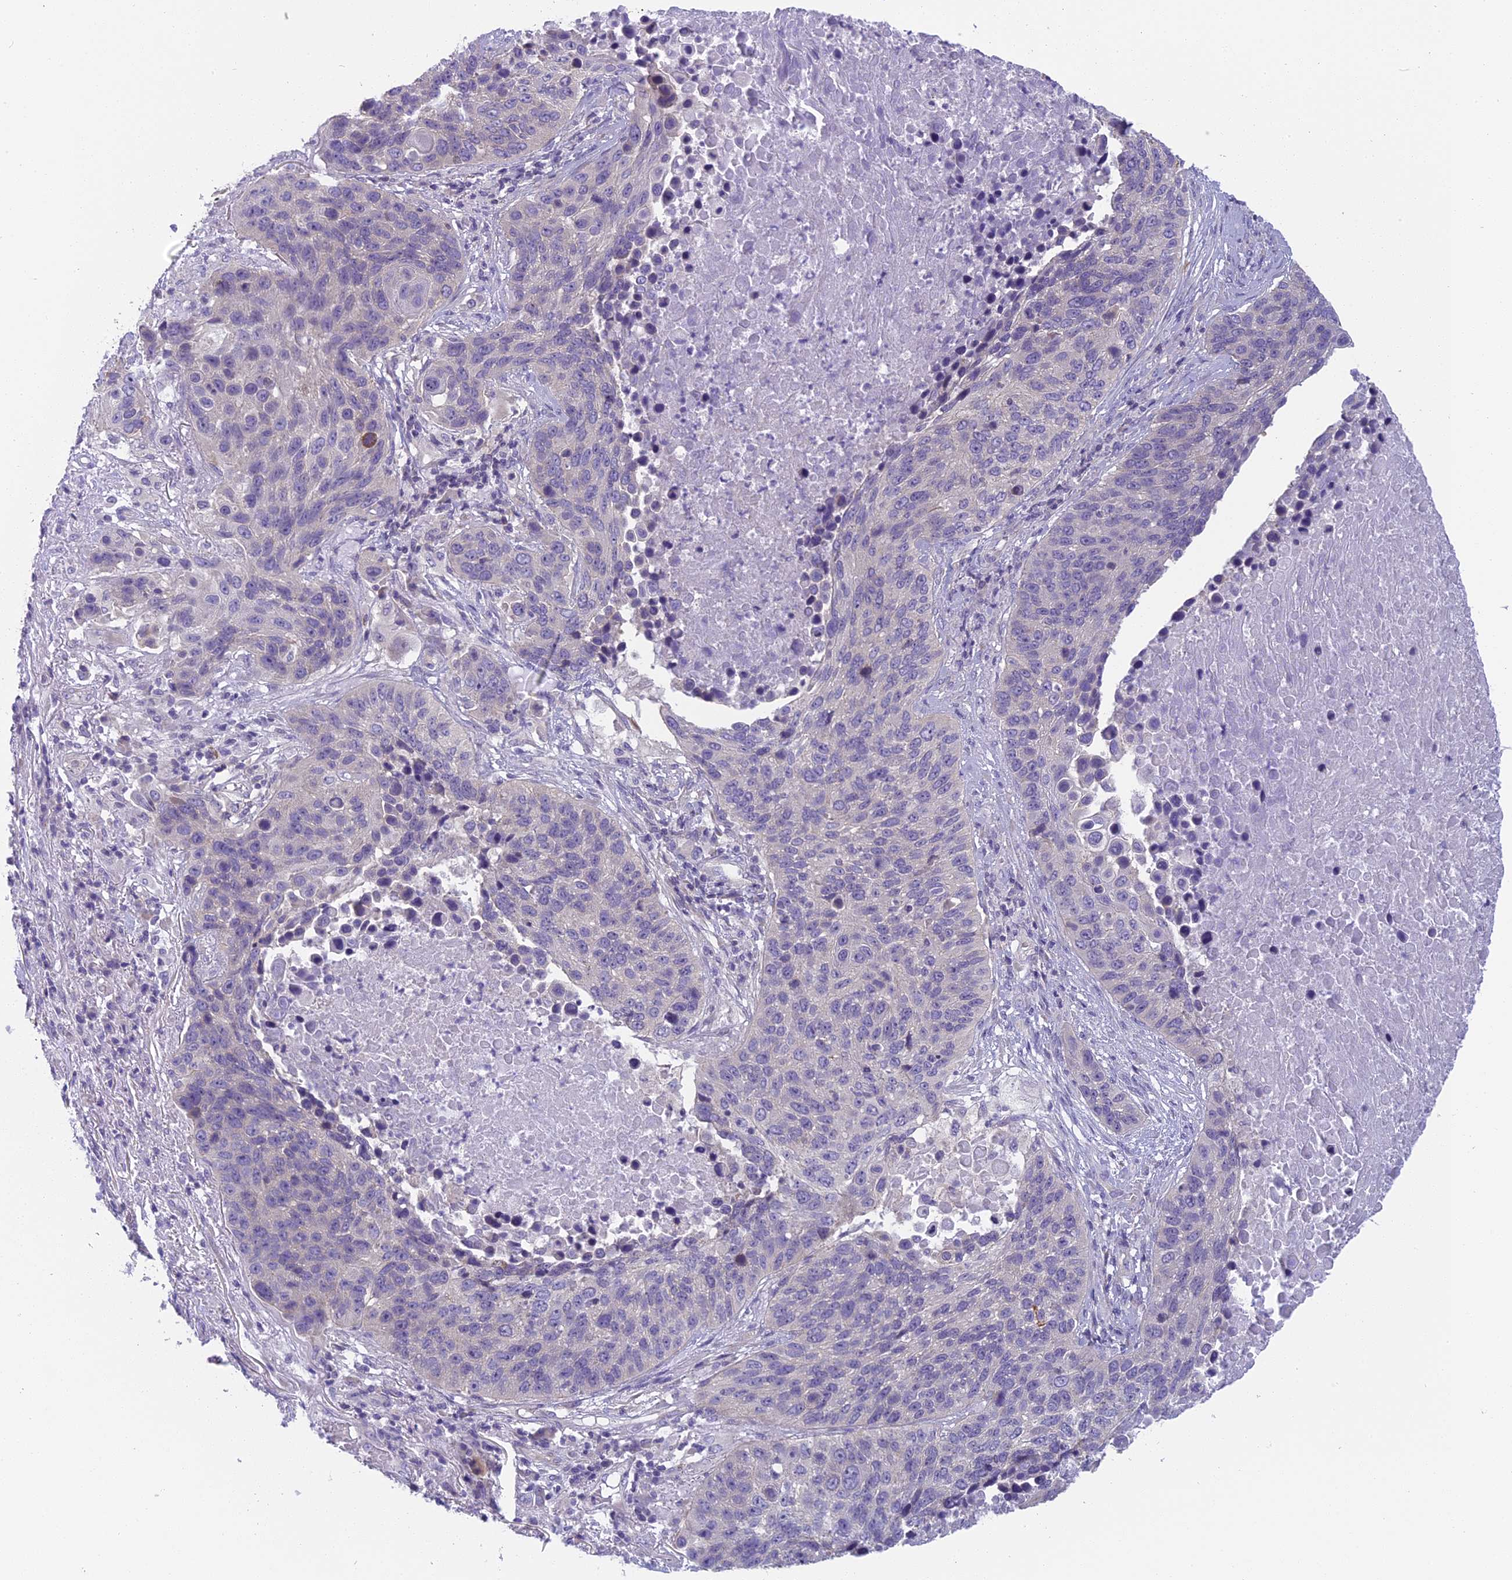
{"staining": {"intensity": "negative", "quantity": "none", "location": "none"}, "tissue": "lung cancer", "cell_type": "Tumor cells", "image_type": "cancer", "snomed": [{"axis": "morphology", "description": "Normal tissue, NOS"}, {"axis": "morphology", "description": "Squamous cell carcinoma, NOS"}, {"axis": "topography", "description": "Lymph node"}, {"axis": "topography", "description": "Lung"}], "caption": "Photomicrograph shows no protein positivity in tumor cells of lung cancer (squamous cell carcinoma) tissue.", "gene": "ARHGEF37", "patient": {"sex": "male", "age": 66}}